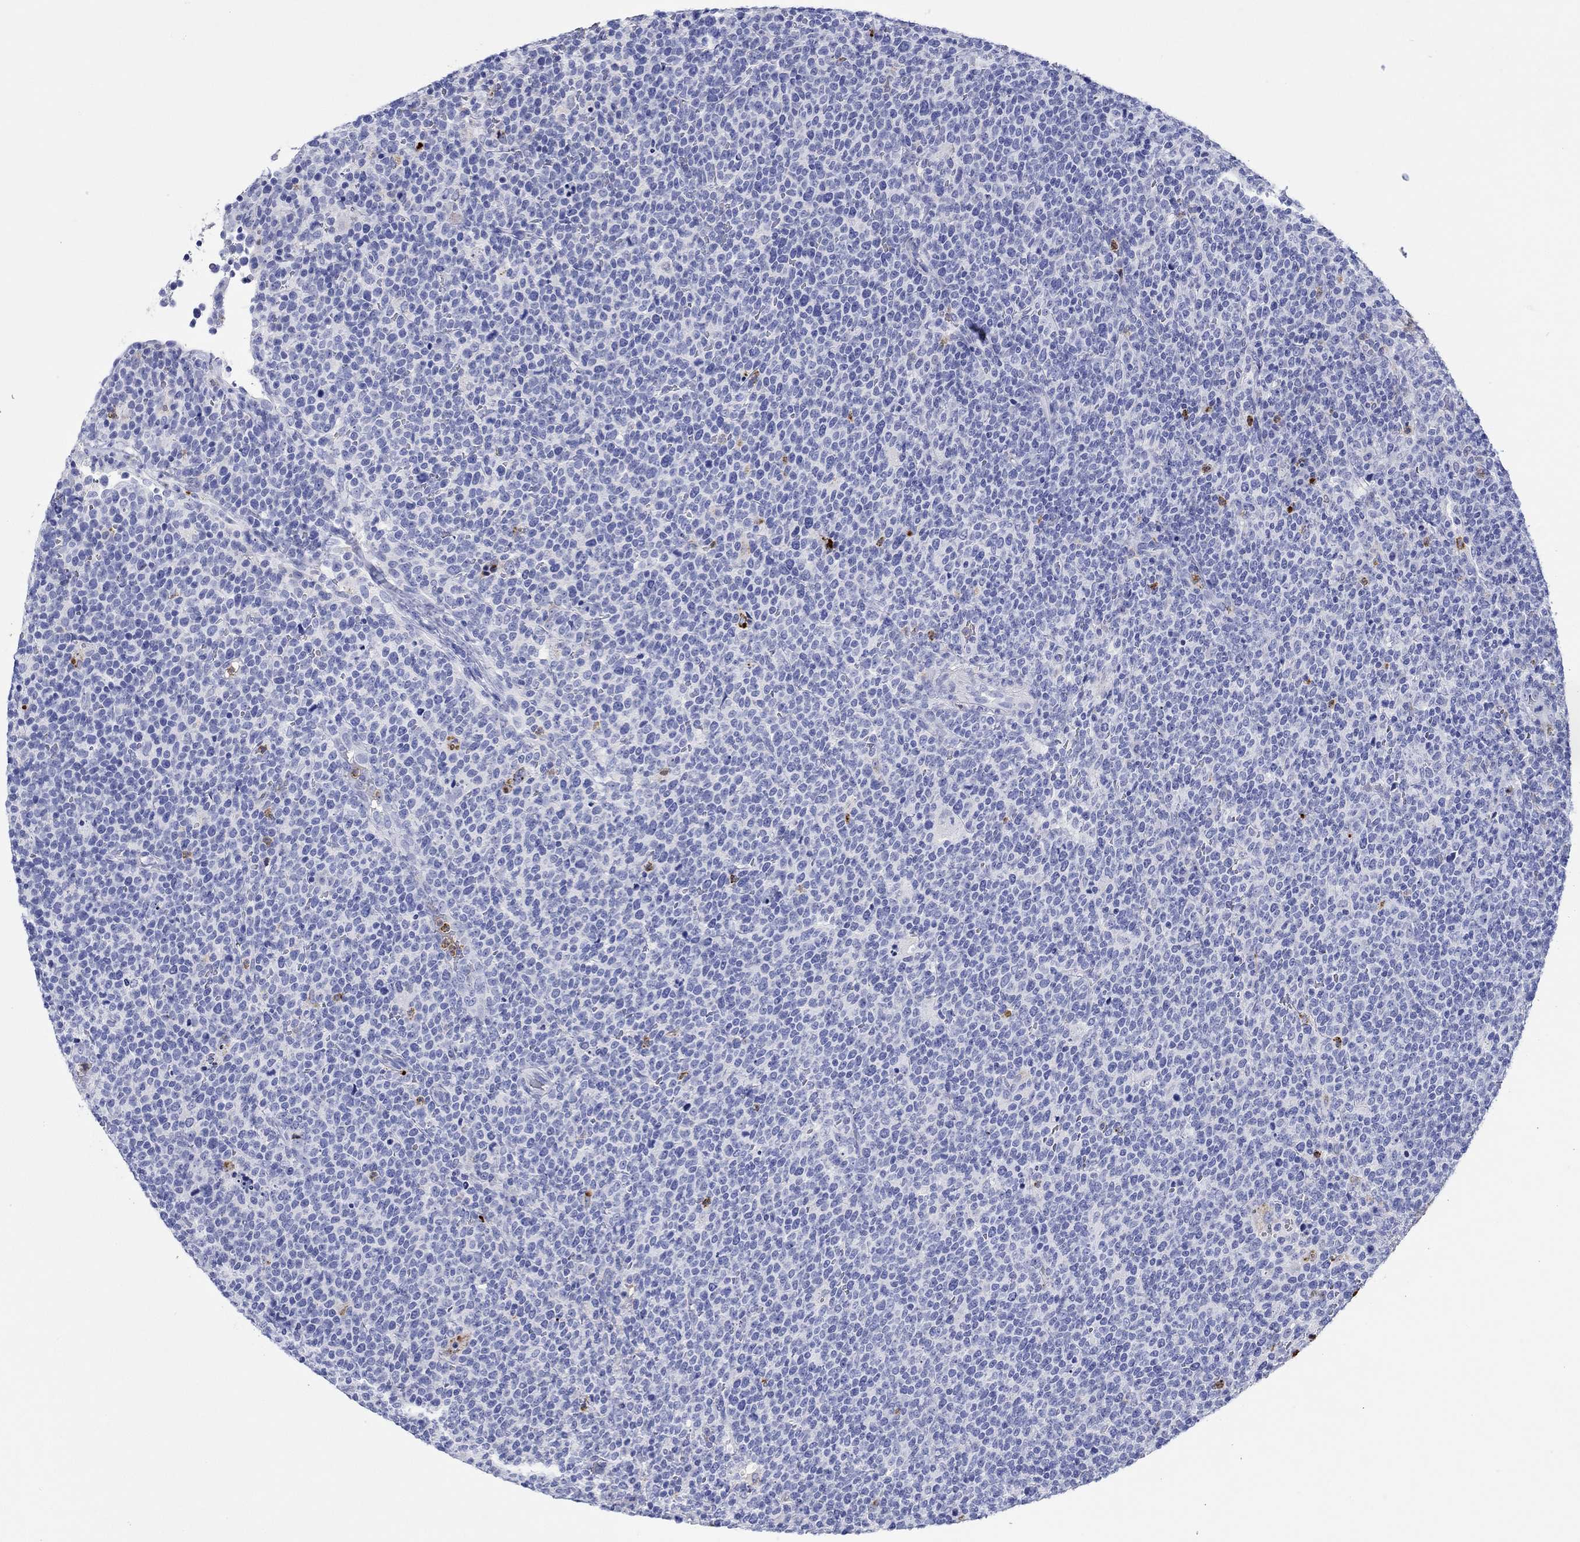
{"staining": {"intensity": "negative", "quantity": "none", "location": "none"}, "tissue": "lymphoma", "cell_type": "Tumor cells", "image_type": "cancer", "snomed": [{"axis": "morphology", "description": "Malignant lymphoma, non-Hodgkin's type, High grade"}, {"axis": "topography", "description": "Lymph node"}], "caption": "An immunohistochemistry image of lymphoma is shown. There is no staining in tumor cells of lymphoma.", "gene": "EPX", "patient": {"sex": "male", "age": 61}}